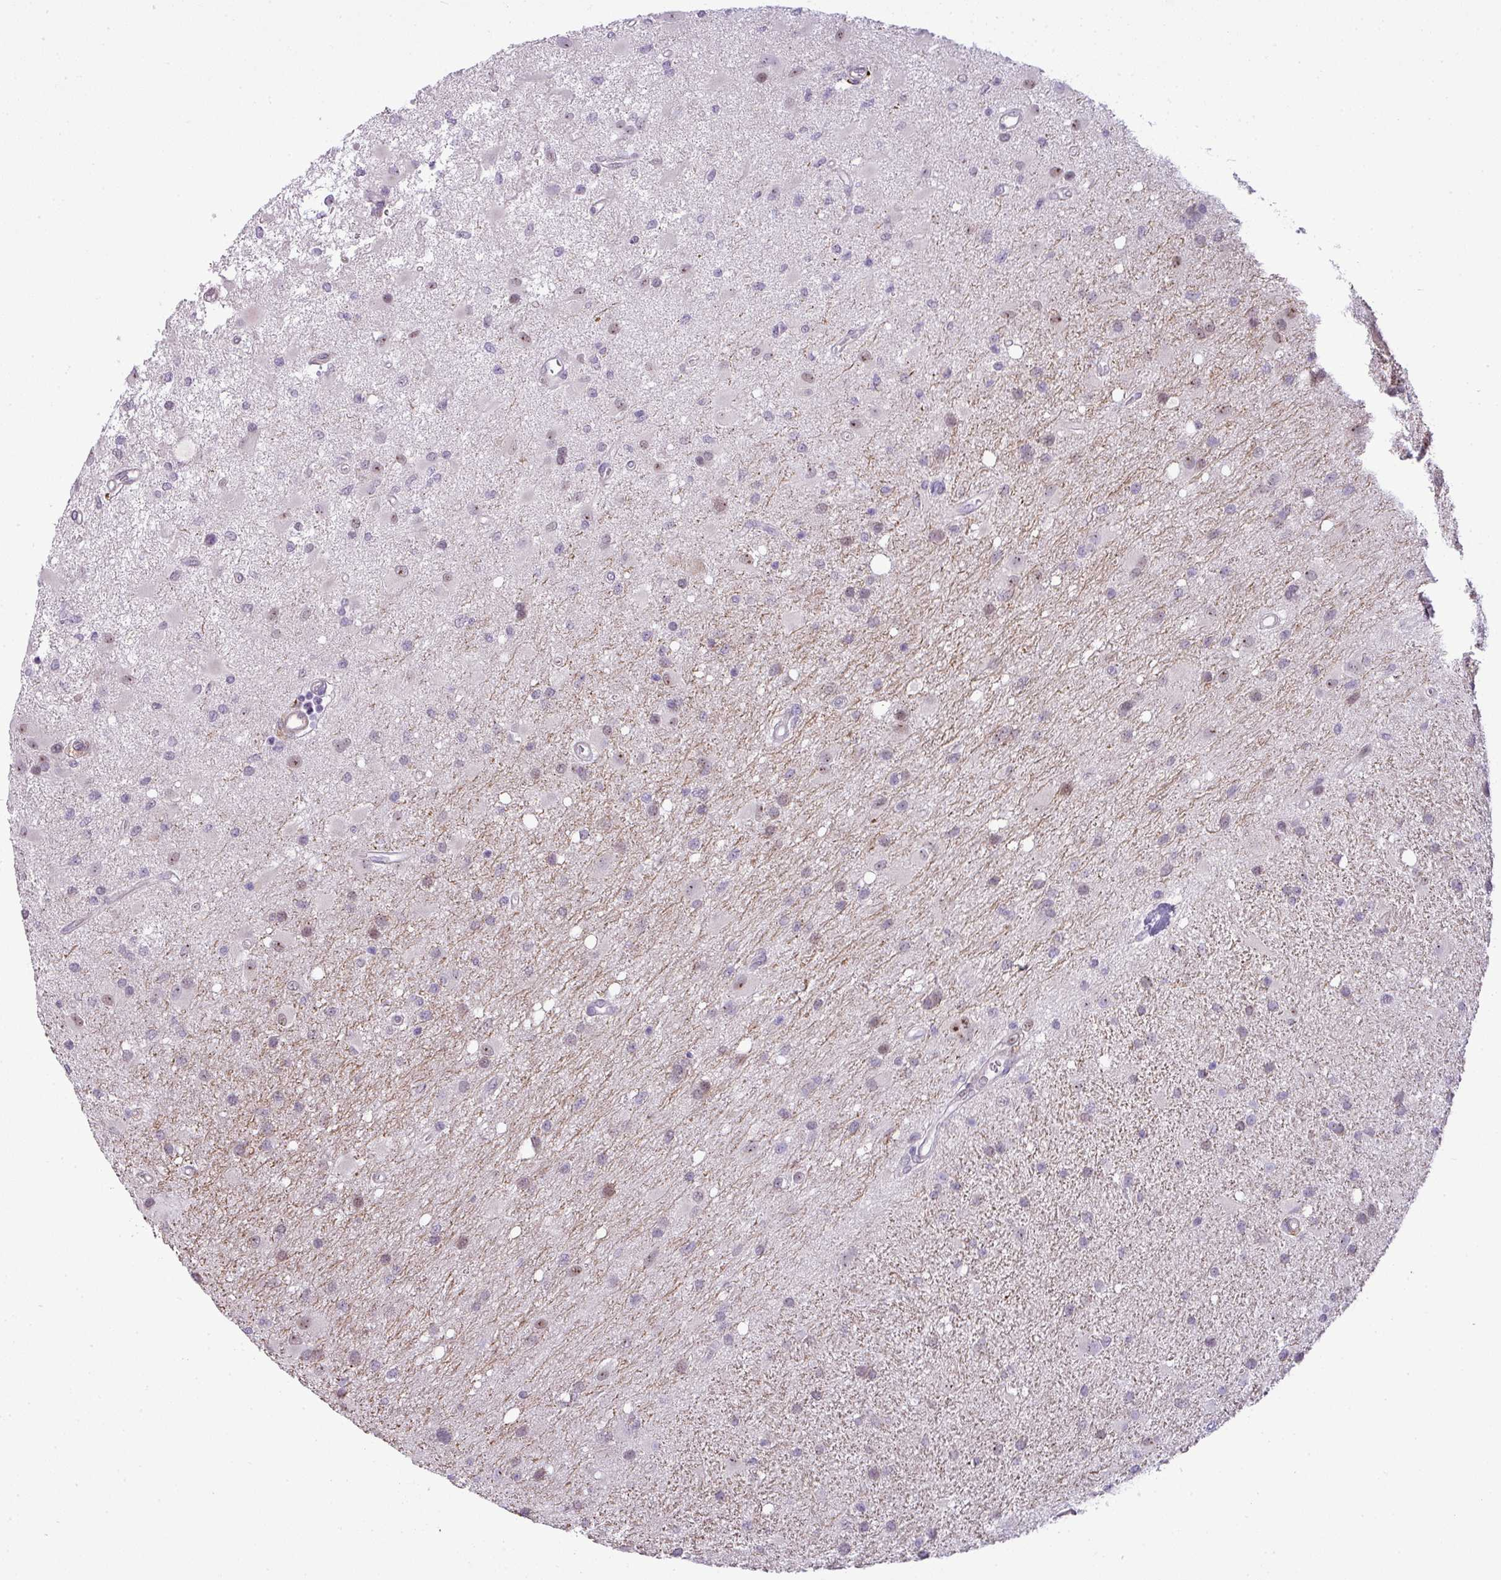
{"staining": {"intensity": "weak", "quantity": "<25%", "location": "nuclear"}, "tissue": "glioma", "cell_type": "Tumor cells", "image_type": "cancer", "snomed": [{"axis": "morphology", "description": "Glioma, malignant, High grade"}, {"axis": "topography", "description": "Brain"}], "caption": "An immunohistochemistry micrograph of malignant high-grade glioma is shown. There is no staining in tumor cells of malignant high-grade glioma.", "gene": "MAK16", "patient": {"sex": "male", "age": 67}}